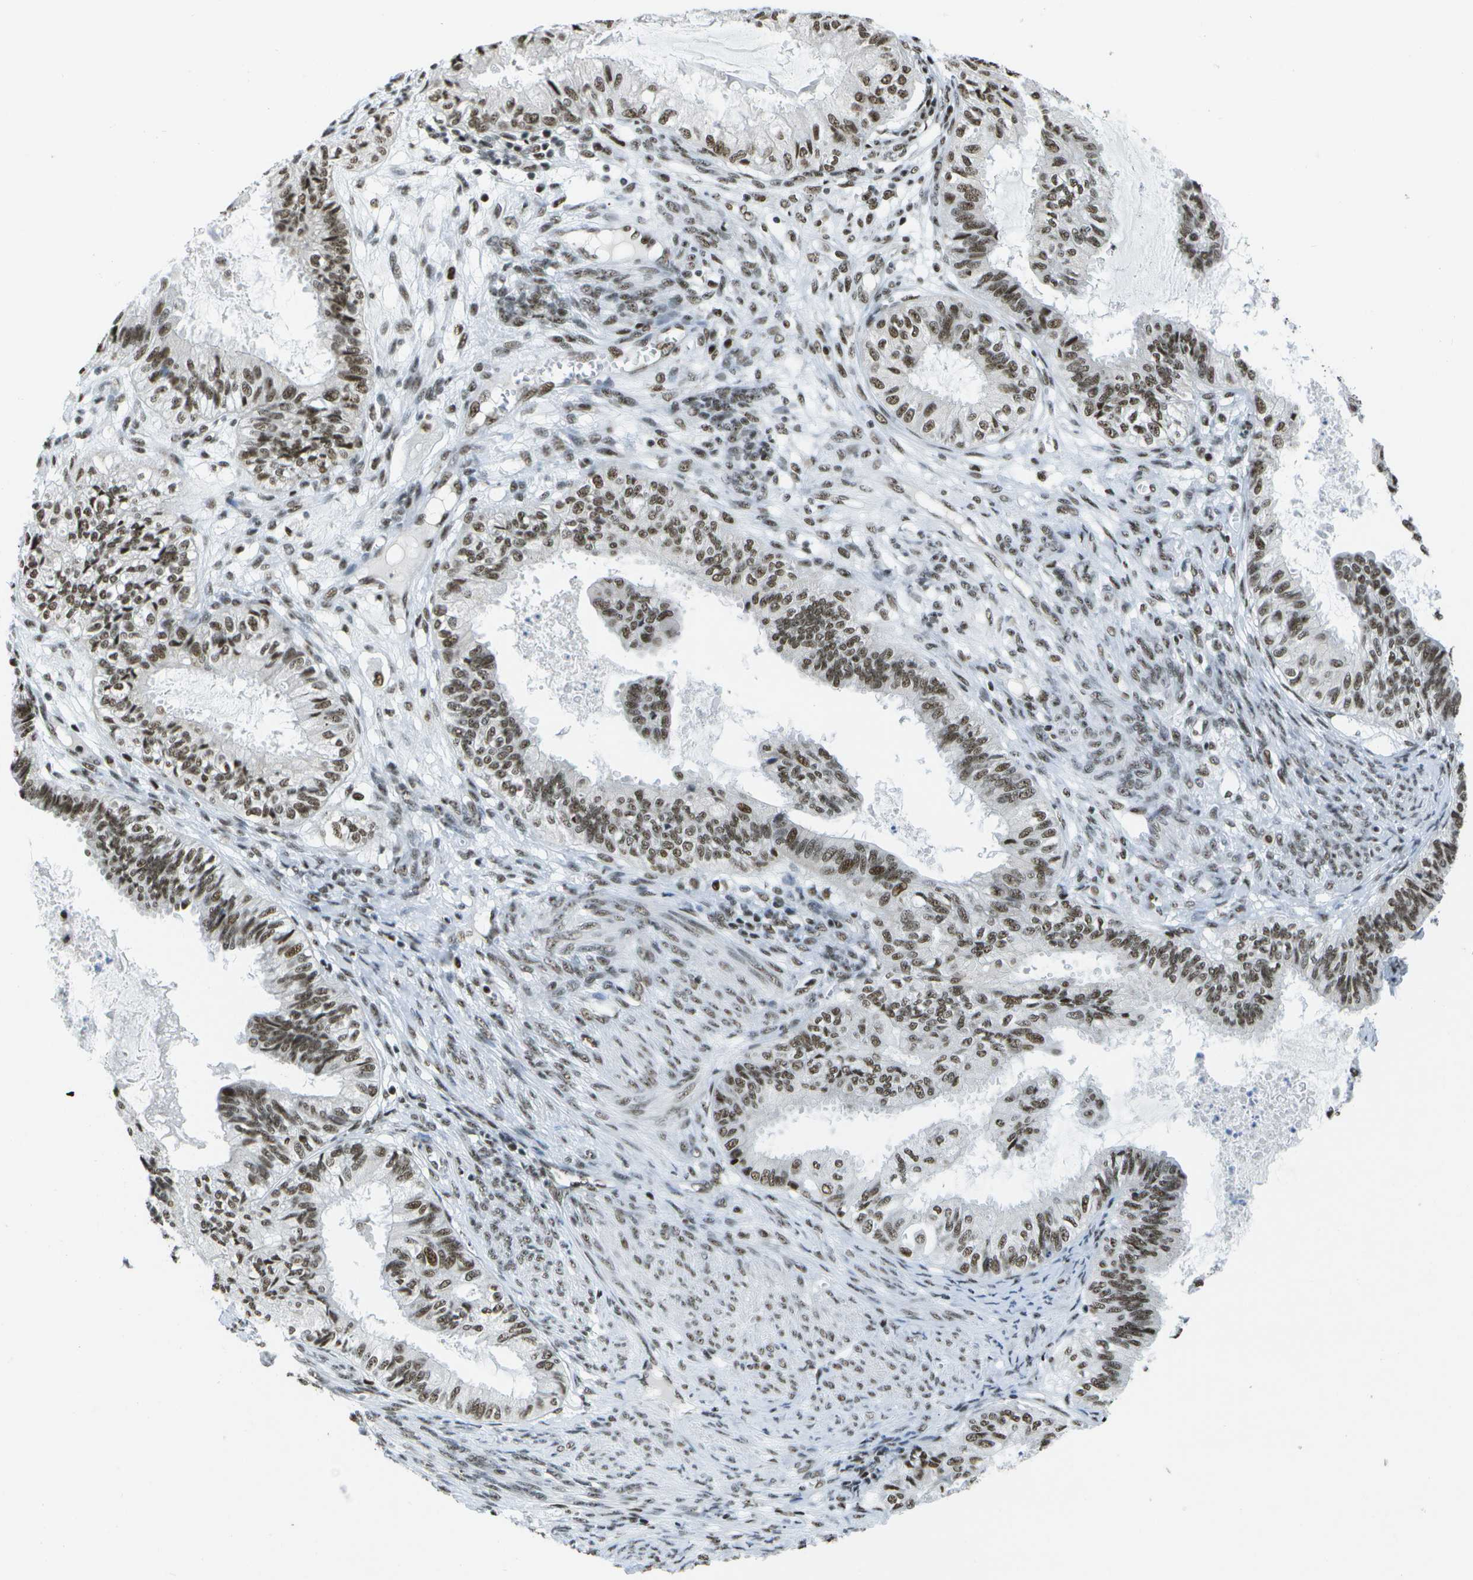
{"staining": {"intensity": "moderate", "quantity": ">75%", "location": "nuclear"}, "tissue": "cervical cancer", "cell_type": "Tumor cells", "image_type": "cancer", "snomed": [{"axis": "morphology", "description": "Normal tissue, NOS"}, {"axis": "morphology", "description": "Adenocarcinoma, NOS"}, {"axis": "topography", "description": "Cervix"}, {"axis": "topography", "description": "Endometrium"}], "caption": "Brown immunohistochemical staining in cervical adenocarcinoma reveals moderate nuclear positivity in approximately >75% of tumor cells. Using DAB (brown) and hematoxylin (blue) stains, captured at high magnification using brightfield microscopy.", "gene": "NSRP1", "patient": {"sex": "female", "age": 86}}